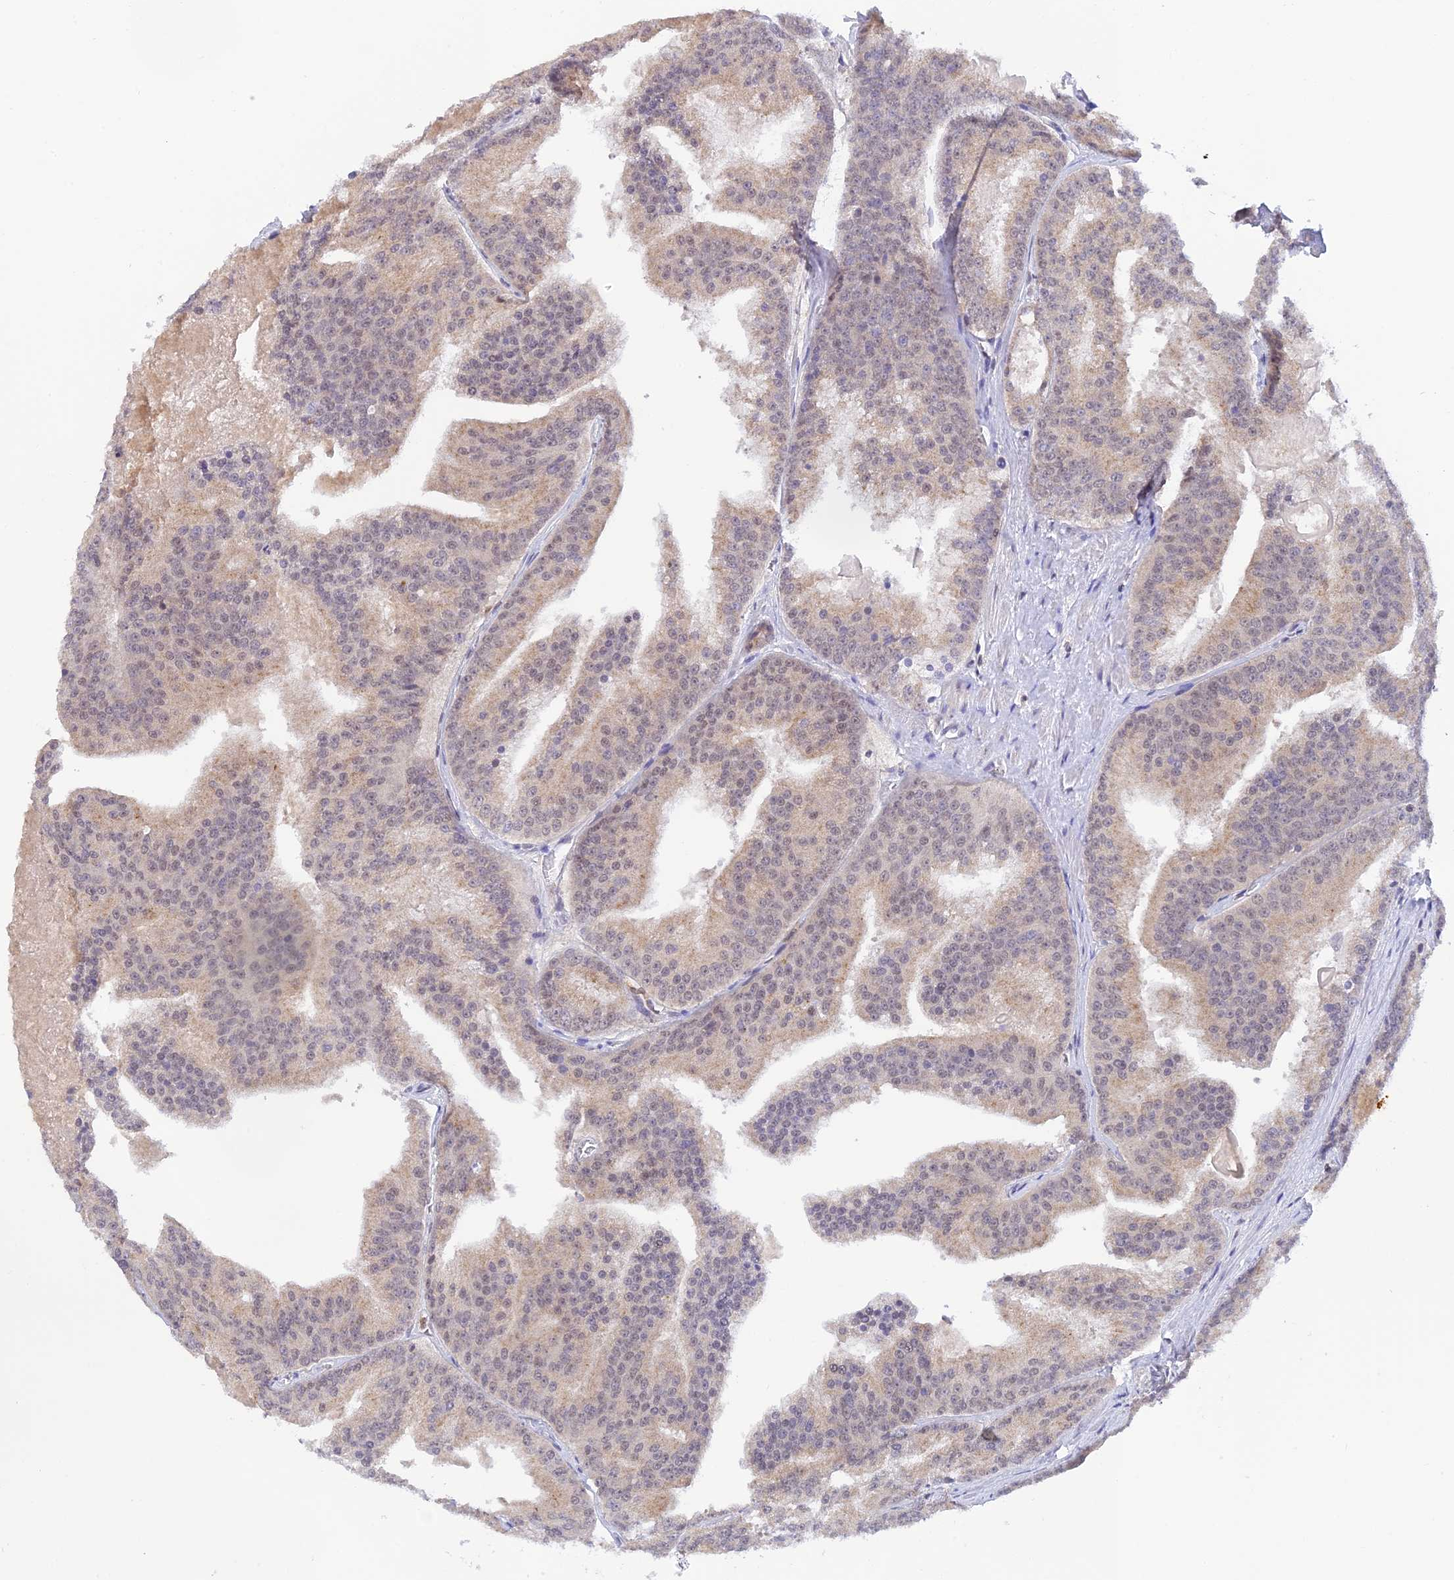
{"staining": {"intensity": "negative", "quantity": "none", "location": "none"}, "tissue": "prostate cancer", "cell_type": "Tumor cells", "image_type": "cancer", "snomed": [{"axis": "morphology", "description": "Adenocarcinoma, High grade"}, {"axis": "topography", "description": "Prostate"}], "caption": "The photomicrograph exhibits no significant expression in tumor cells of adenocarcinoma (high-grade) (prostate).", "gene": "PEX16", "patient": {"sex": "male", "age": 61}}